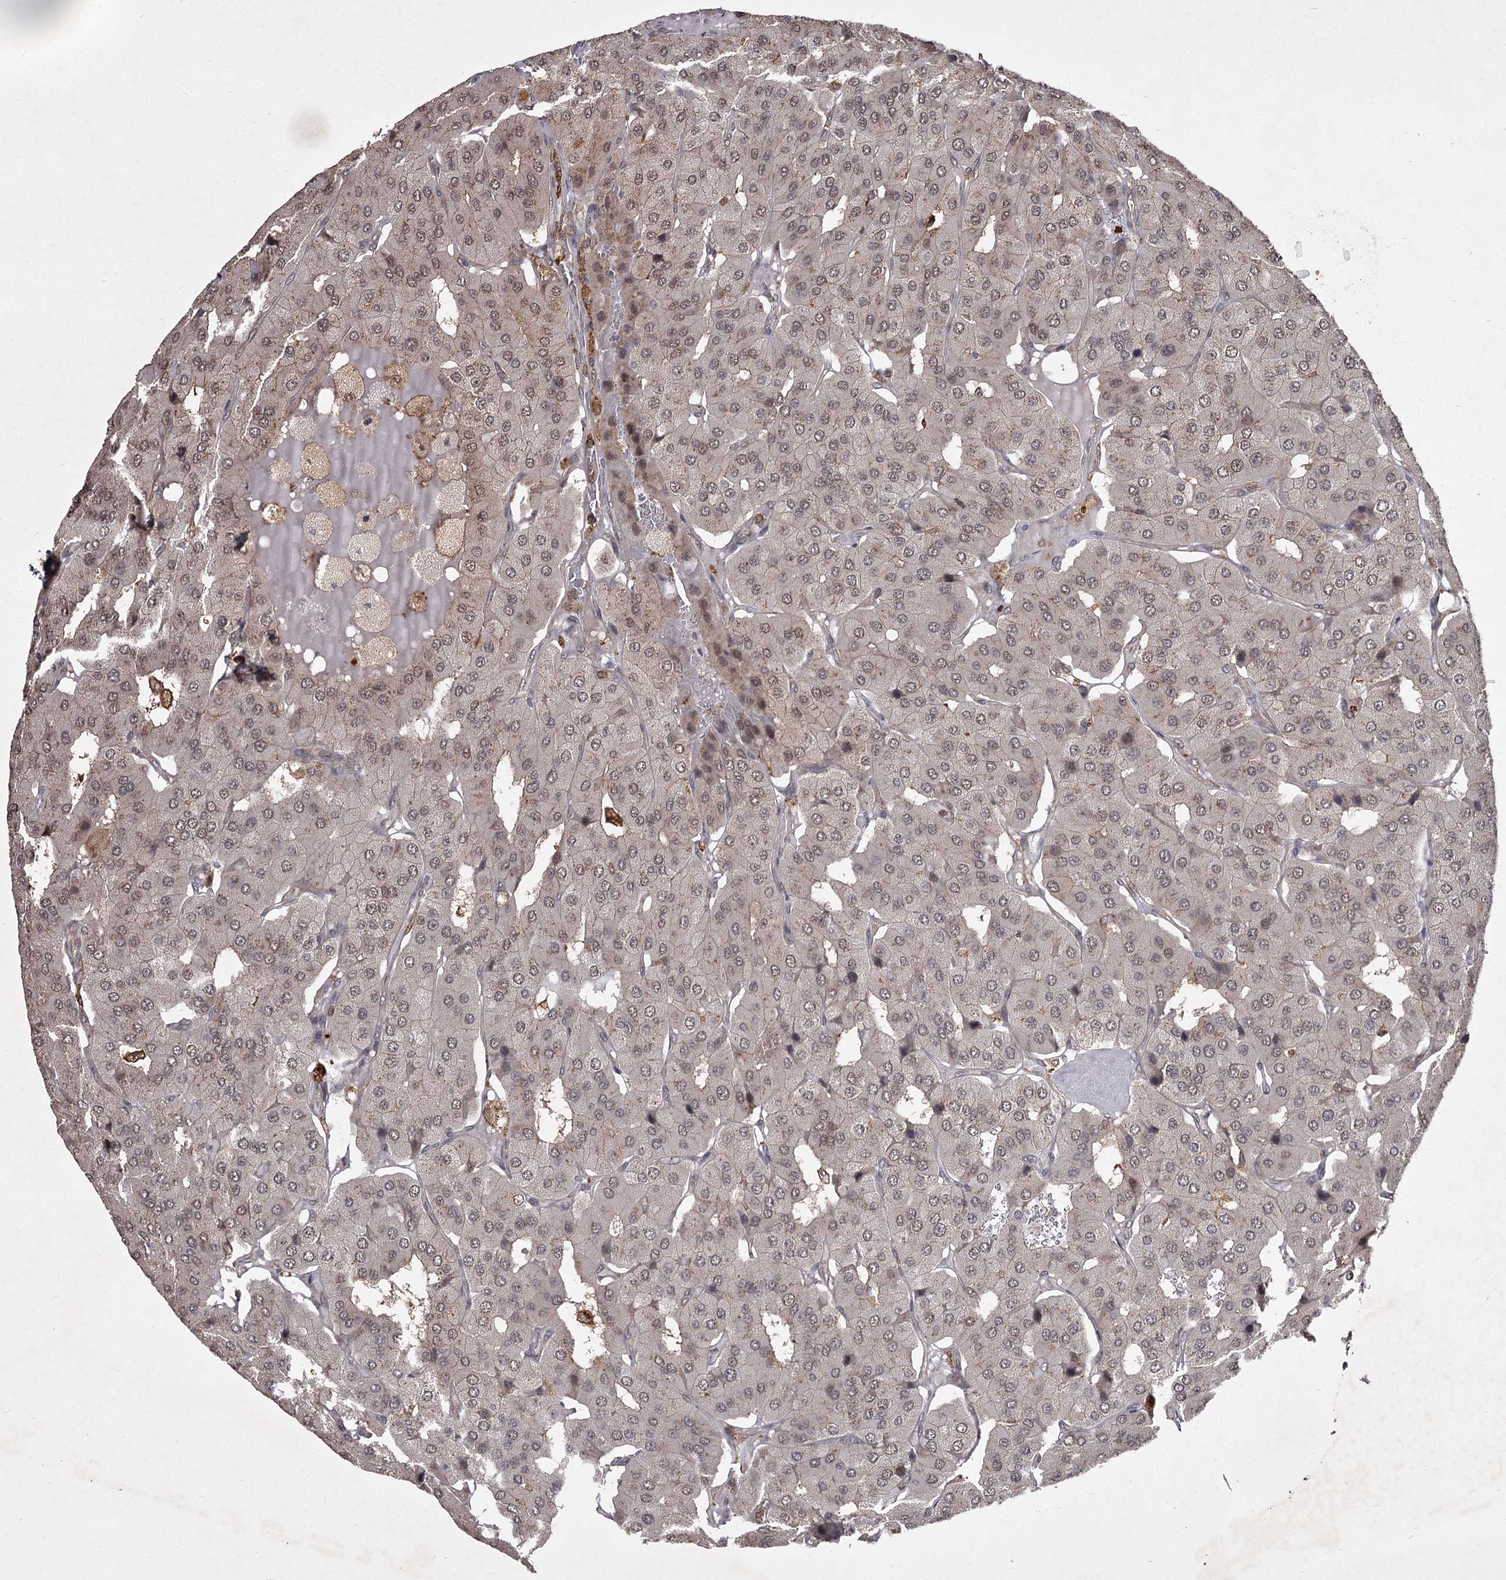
{"staining": {"intensity": "weak", "quantity": "25%-75%", "location": "cytoplasmic/membranous,nuclear"}, "tissue": "parathyroid gland", "cell_type": "Glandular cells", "image_type": "normal", "snomed": [{"axis": "morphology", "description": "Normal tissue, NOS"}, {"axis": "morphology", "description": "Adenoma, NOS"}, {"axis": "topography", "description": "Parathyroid gland"}], "caption": "Immunohistochemistry (IHC) of benign human parathyroid gland shows low levels of weak cytoplasmic/membranous,nuclear expression in about 25%-75% of glandular cells. (brown staining indicates protein expression, while blue staining denotes nuclei).", "gene": "TBC1D23", "patient": {"sex": "female", "age": 86}}